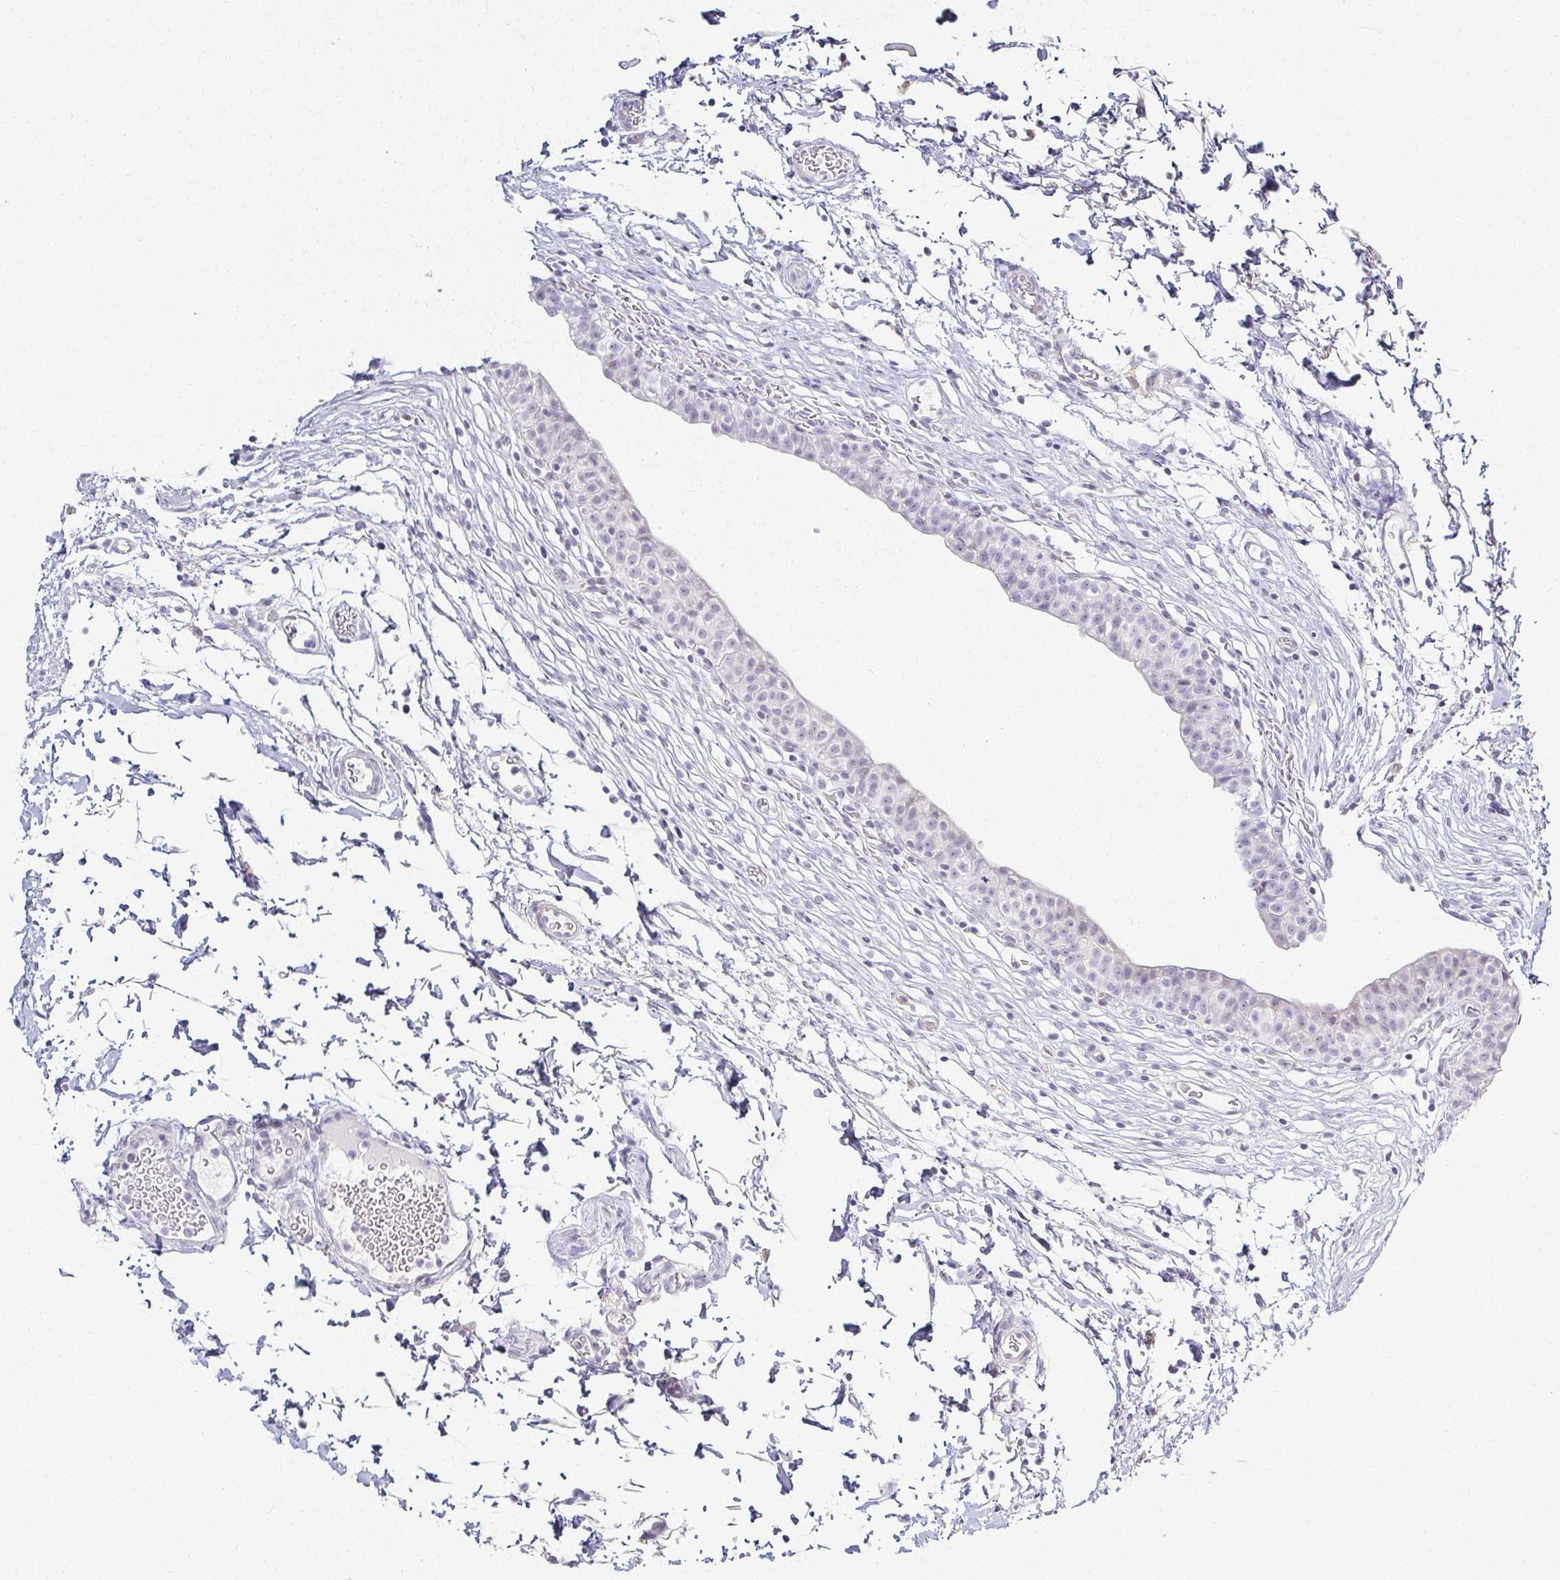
{"staining": {"intensity": "weak", "quantity": "<25%", "location": "nuclear"}, "tissue": "urinary bladder", "cell_type": "Urothelial cells", "image_type": "normal", "snomed": [{"axis": "morphology", "description": "Normal tissue, NOS"}, {"axis": "topography", "description": "Urinary bladder"}, {"axis": "topography", "description": "Peripheral nerve tissue"}], "caption": "DAB immunohistochemical staining of benign urinary bladder shows no significant positivity in urothelial cells. (Brightfield microscopy of DAB (3,3'-diaminobenzidine) immunohistochemistry (IHC) at high magnification).", "gene": "ACAN", "patient": {"sex": "male", "age": 55}}